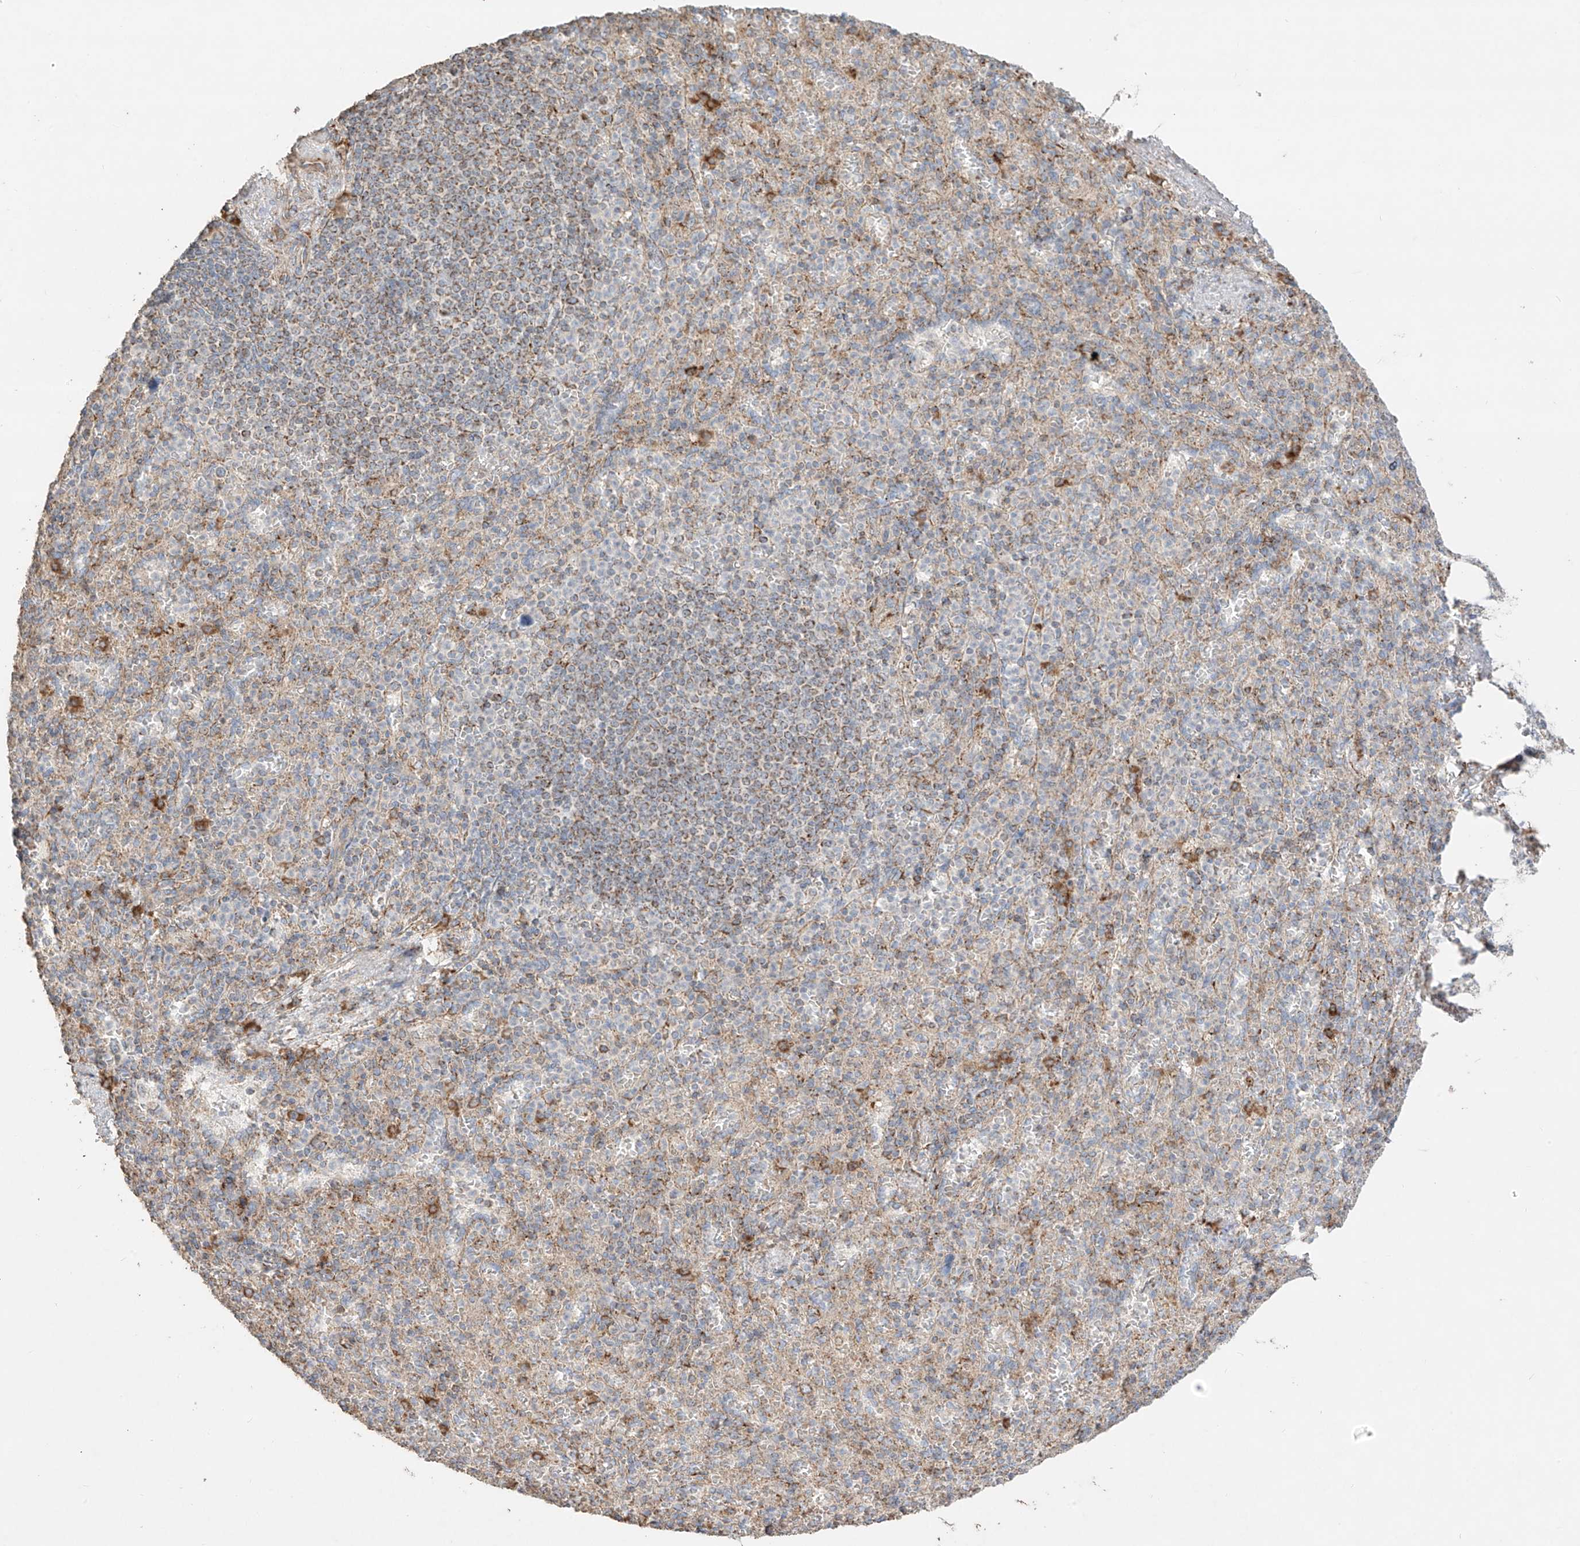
{"staining": {"intensity": "moderate", "quantity": "25%-75%", "location": "cytoplasmic/membranous"}, "tissue": "spleen", "cell_type": "Cells in red pulp", "image_type": "normal", "snomed": [{"axis": "morphology", "description": "Normal tissue, NOS"}, {"axis": "topography", "description": "Spleen"}], "caption": "Moderate cytoplasmic/membranous staining for a protein is identified in about 25%-75% of cells in red pulp of normal spleen using IHC.", "gene": "COLGALT2", "patient": {"sex": "female", "age": 74}}